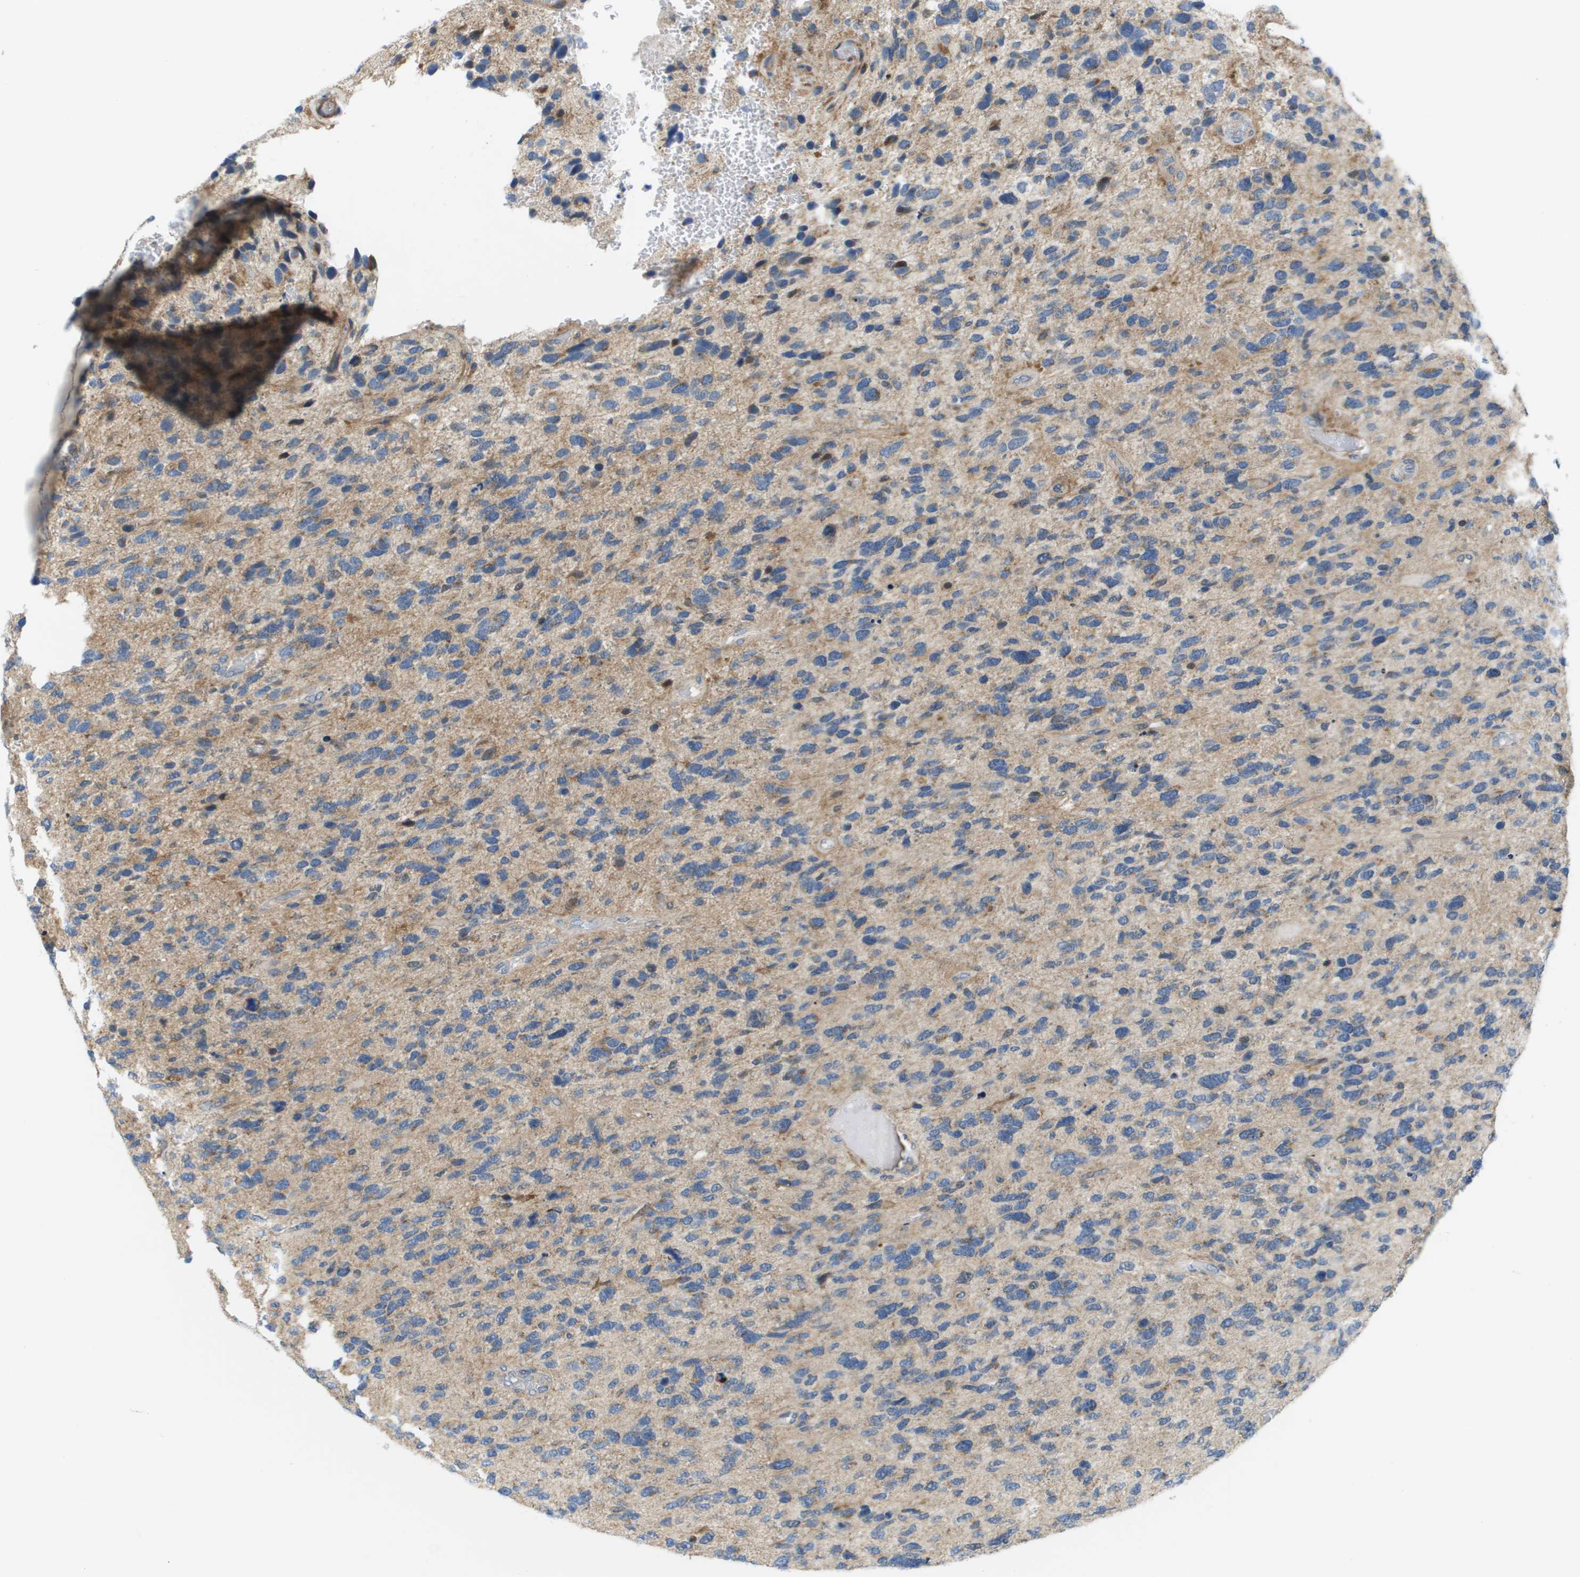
{"staining": {"intensity": "negative", "quantity": "none", "location": "none"}, "tissue": "glioma", "cell_type": "Tumor cells", "image_type": "cancer", "snomed": [{"axis": "morphology", "description": "Glioma, malignant, High grade"}, {"axis": "topography", "description": "Brain"}], "caption": "This is an immunohistochemistry image of human malignant glioma (high-grade). There is no positivity in tumor cells.", "gene": "KRT23", "patient": {"sex": "female", "age": 58}}